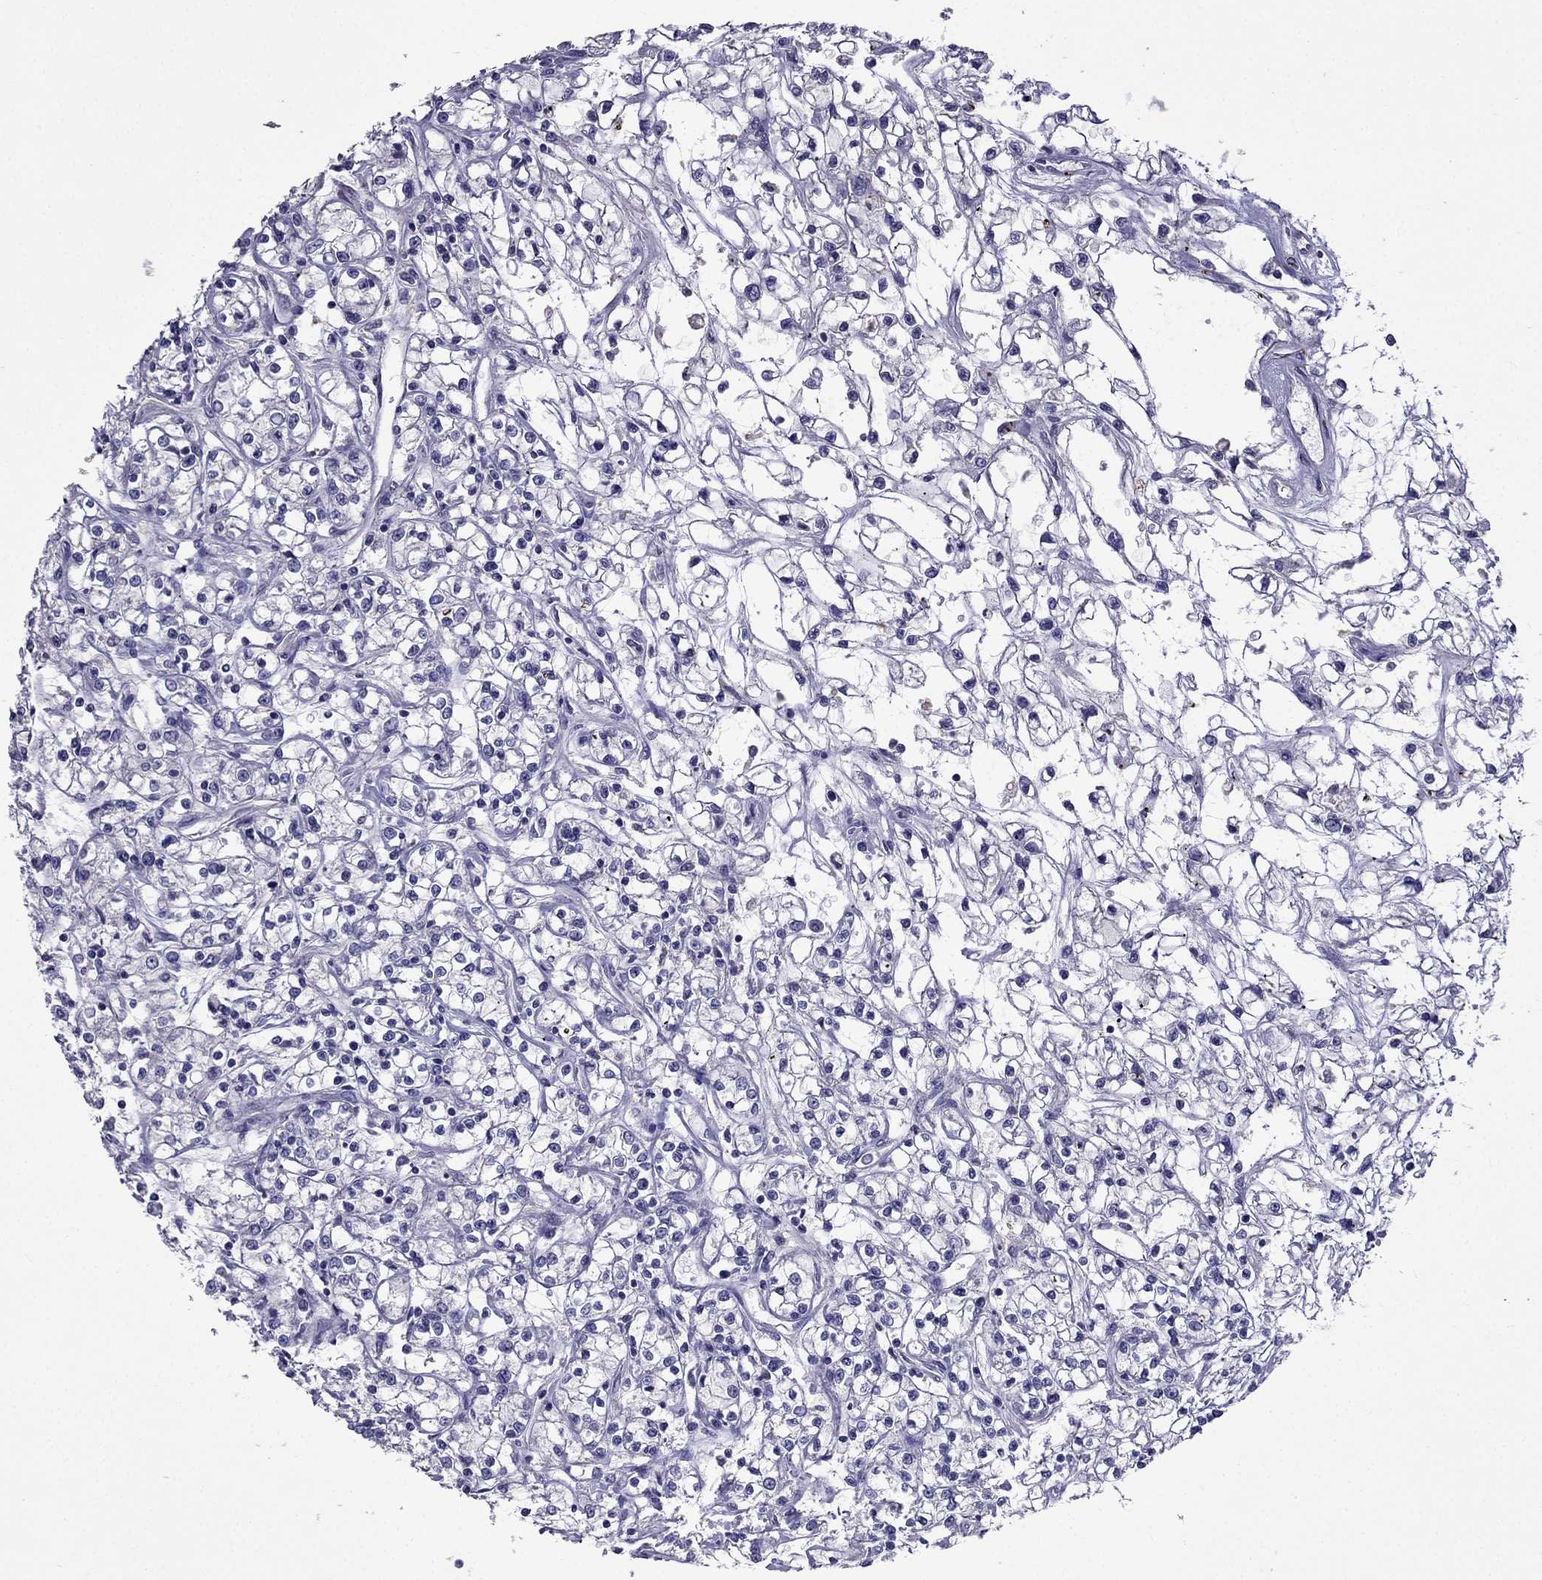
{"staining": {"intensity": "negative", "quantity": "none", "location": "none"}, "tissue": "renal cancer", "cell_type": "Tumor cells", "image_type": "cancer", "snomed": [{"axis": "morphology", "description": "Adenocarcinoma, NOS"}, {"axis": "topography", "description": "Kidney"}], "caption": "Adenocarcinoma (renal) was stained to show a protein in brown. There is no significant positivity in tumor cells. (Immunohistochemistry (ihc), brightfield microscopy, high magnification).", "gene": "AQP9", "patient": {"sex": "female", "age": 59}}